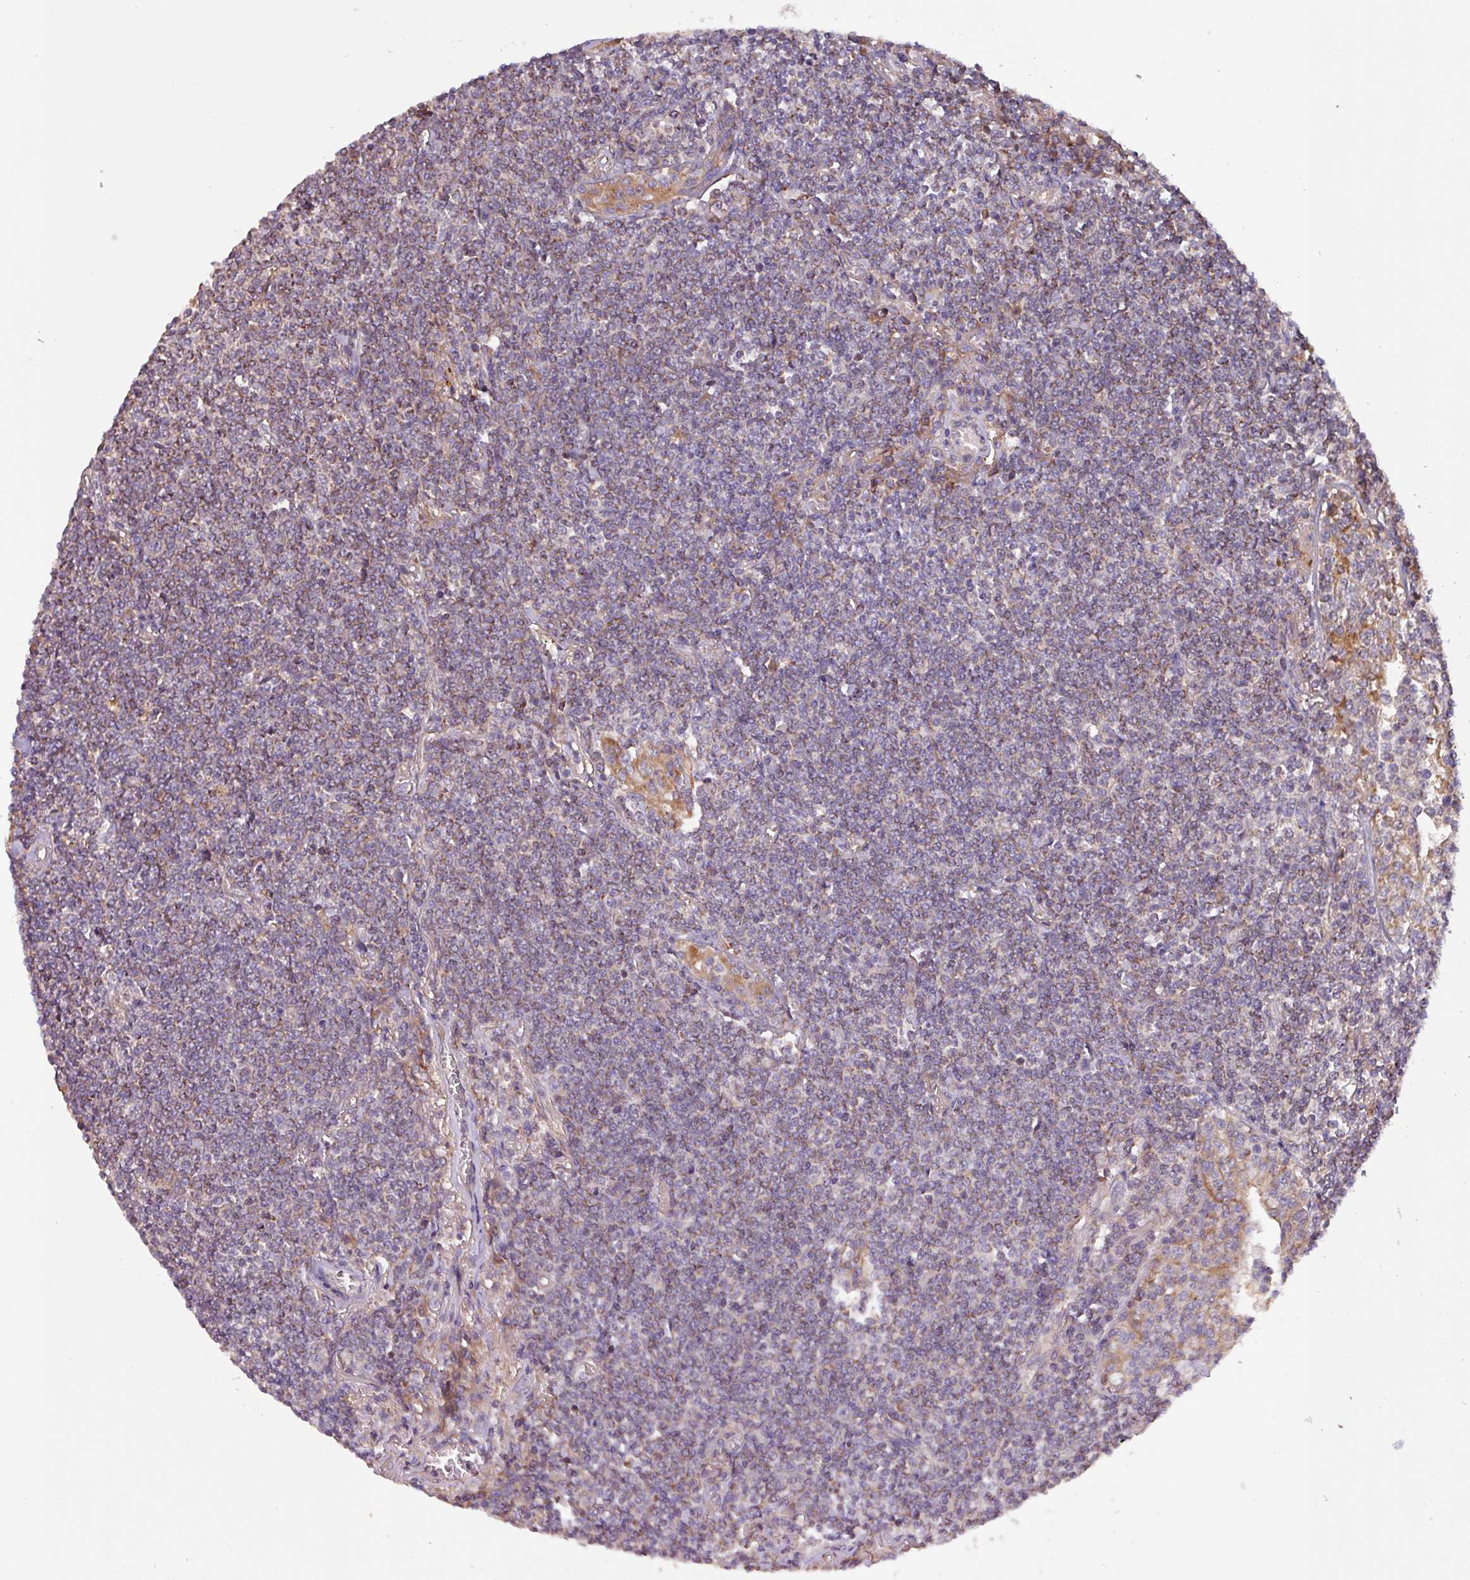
{"staining": {"intensity": "weak", "quantity": "25%-75%", "location": "cytoplasmic/membranous"}, "tissue": "lymphoma", "cell_type": "Tumor cells", "image_type": "cancer", "snomed": [{"axis": "morphology", "description": "Malignant lymphoma, non-Hodgkin's type, Low grade"}, {"axis": "topography", "description": "Lung"}], "caption": "The micrograph demonstrates staining of lymphoma, revealing weak cytoplasmic/membranous protein expression (brown color) within tumor cells.", "gene": "PTPRQ", "patient": {"sex": "female", "age": 71}}